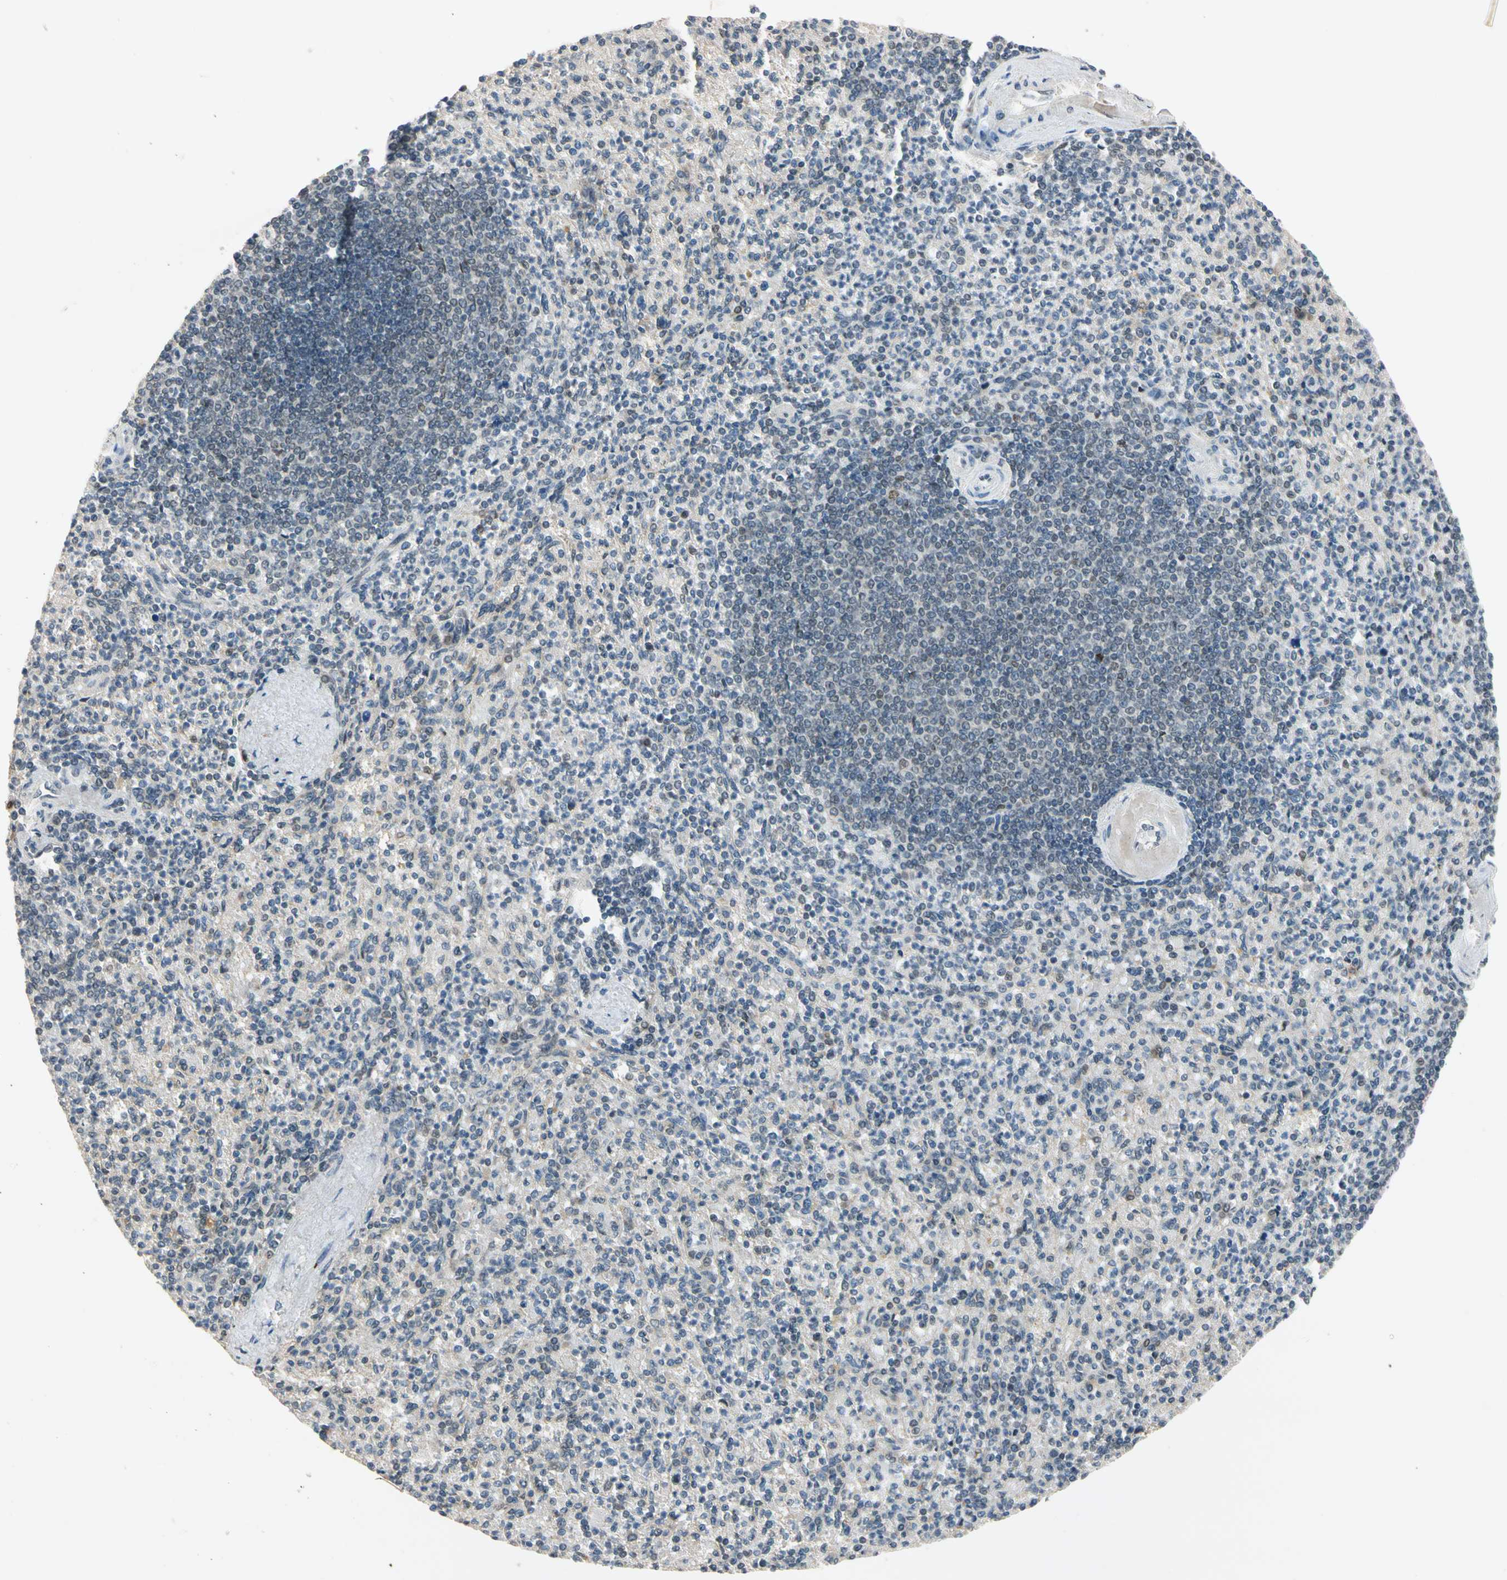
{"staining": {"intensity": "weak", "quantity": "25%-75%", "location": "cytoplasmic/membranous,nuclear"}, "tissue": "spleen", "cell_type": "Cells in red pulp", "image_type": "normal", "snomed": [{"axis": "morphology", "description": "Normal tissue, NOS"}, {"axis": "topography", "description": "Spleen"}], "caption": "DAB immunohistochemical staining of normal spleen exhibits weak cytoplasmic/membranous,nuclear protein staining in about 25%-75% of cells in red pulp.", "gene": "RIOX2", "patient": {"sex": "female", "age": 74}}